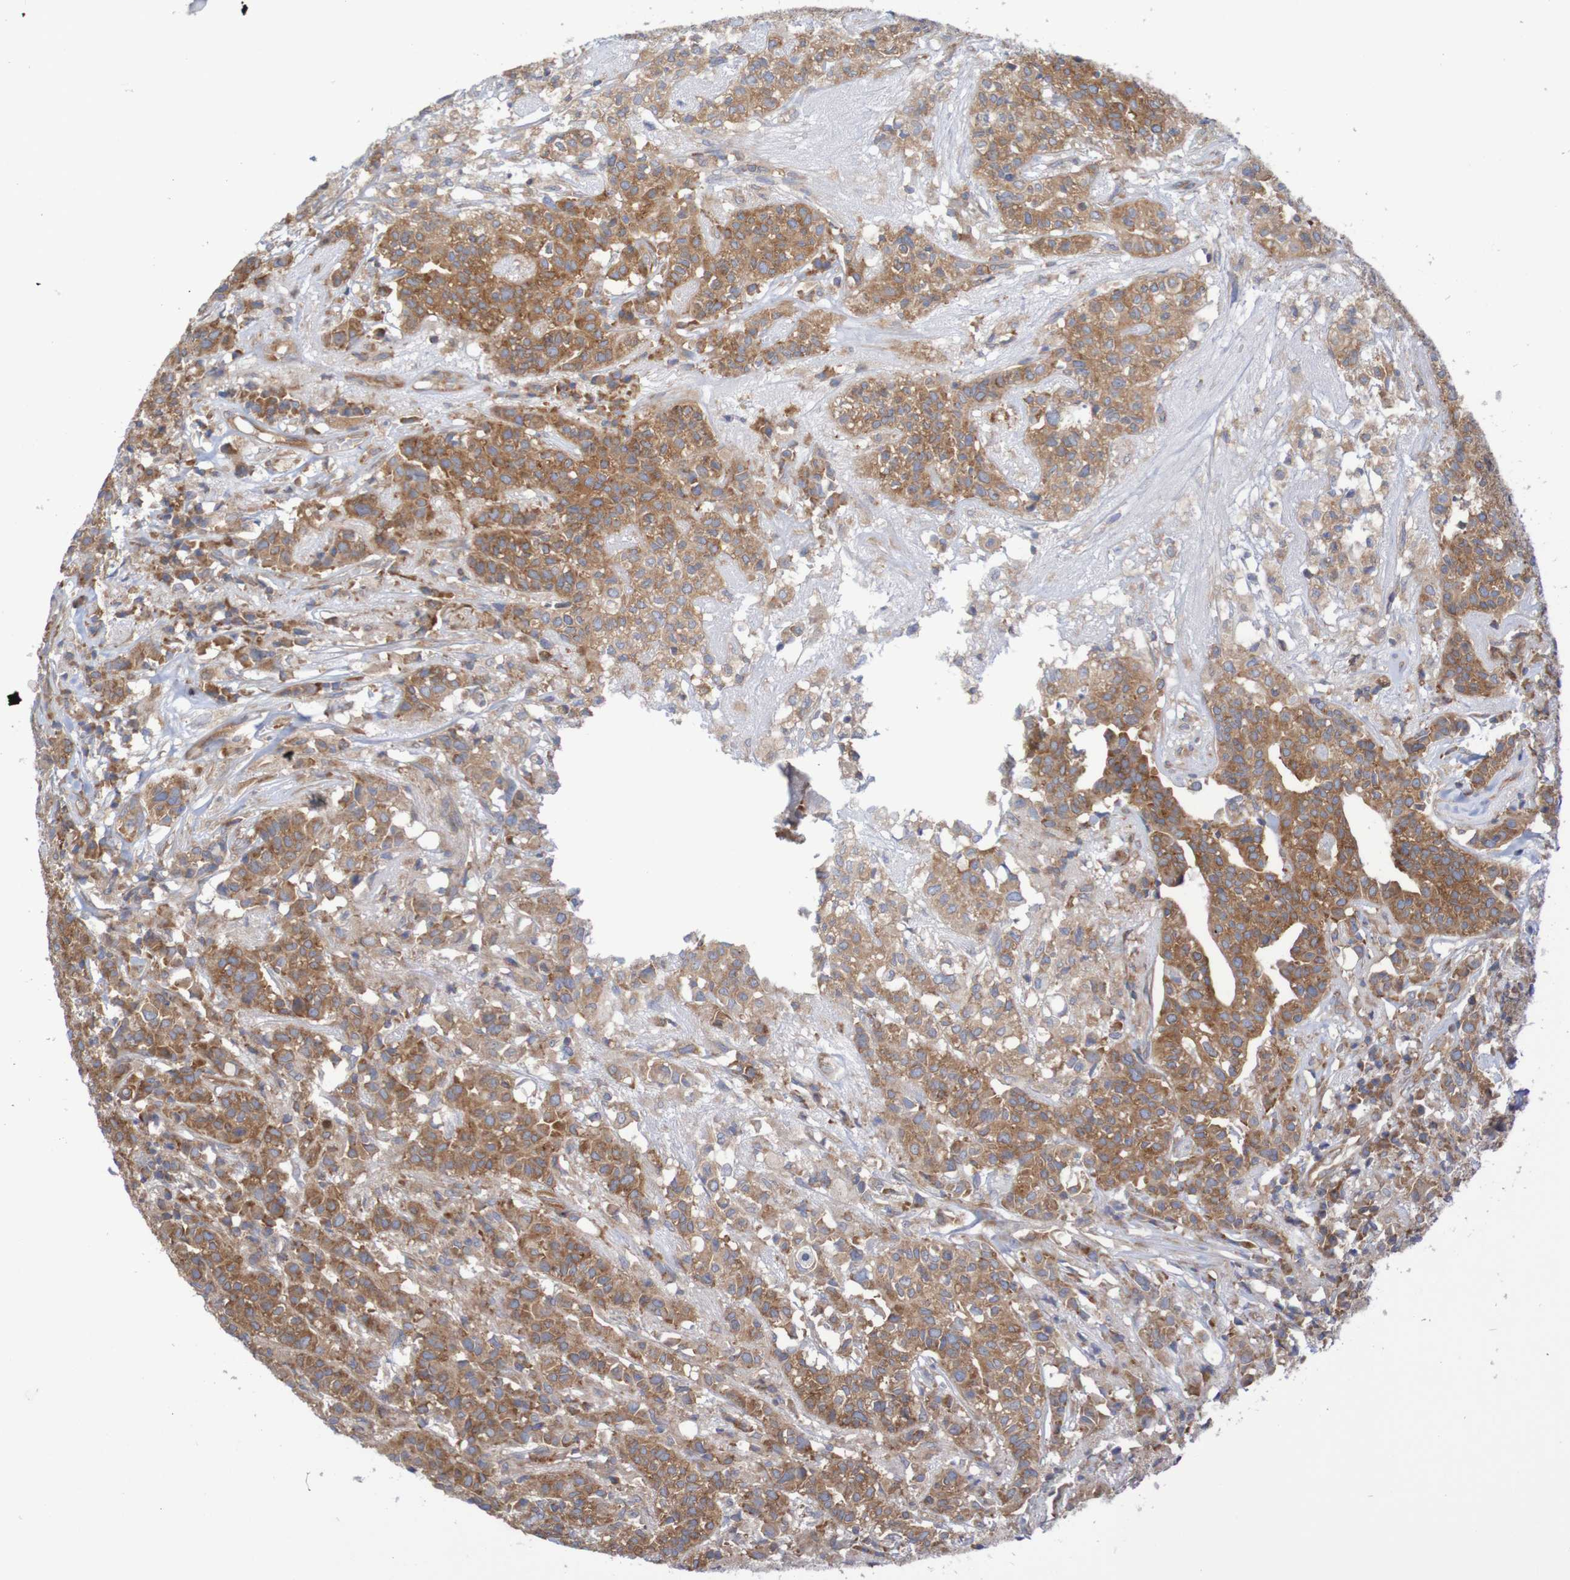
{"staining": {"intensity": "moderate", "quantity": ">75%", "location": "cytoplasmic/membranous"}, "tissue": "head and neck cancer", "cell_type": "Tumor cells", "image_type": "cancer", "snomed": [{"axis": "morphology", "description": "Adenocarcinoma, NOS"}, {"axis": "topography", "description": "Salivary gland"}, {"axis": "topography", "description": "Head-Neck"}], "caption": "DAB (3,3'-diaminobenzidine) immunohistochemical staining of human head and neck cancer (adenocarcinoma) shows moderate cytoplasmic/membranous protein staining in approximately >75% of tumor cells.", "gene": "LRRC47", "patient": {"sex": "female", "age": 65}}